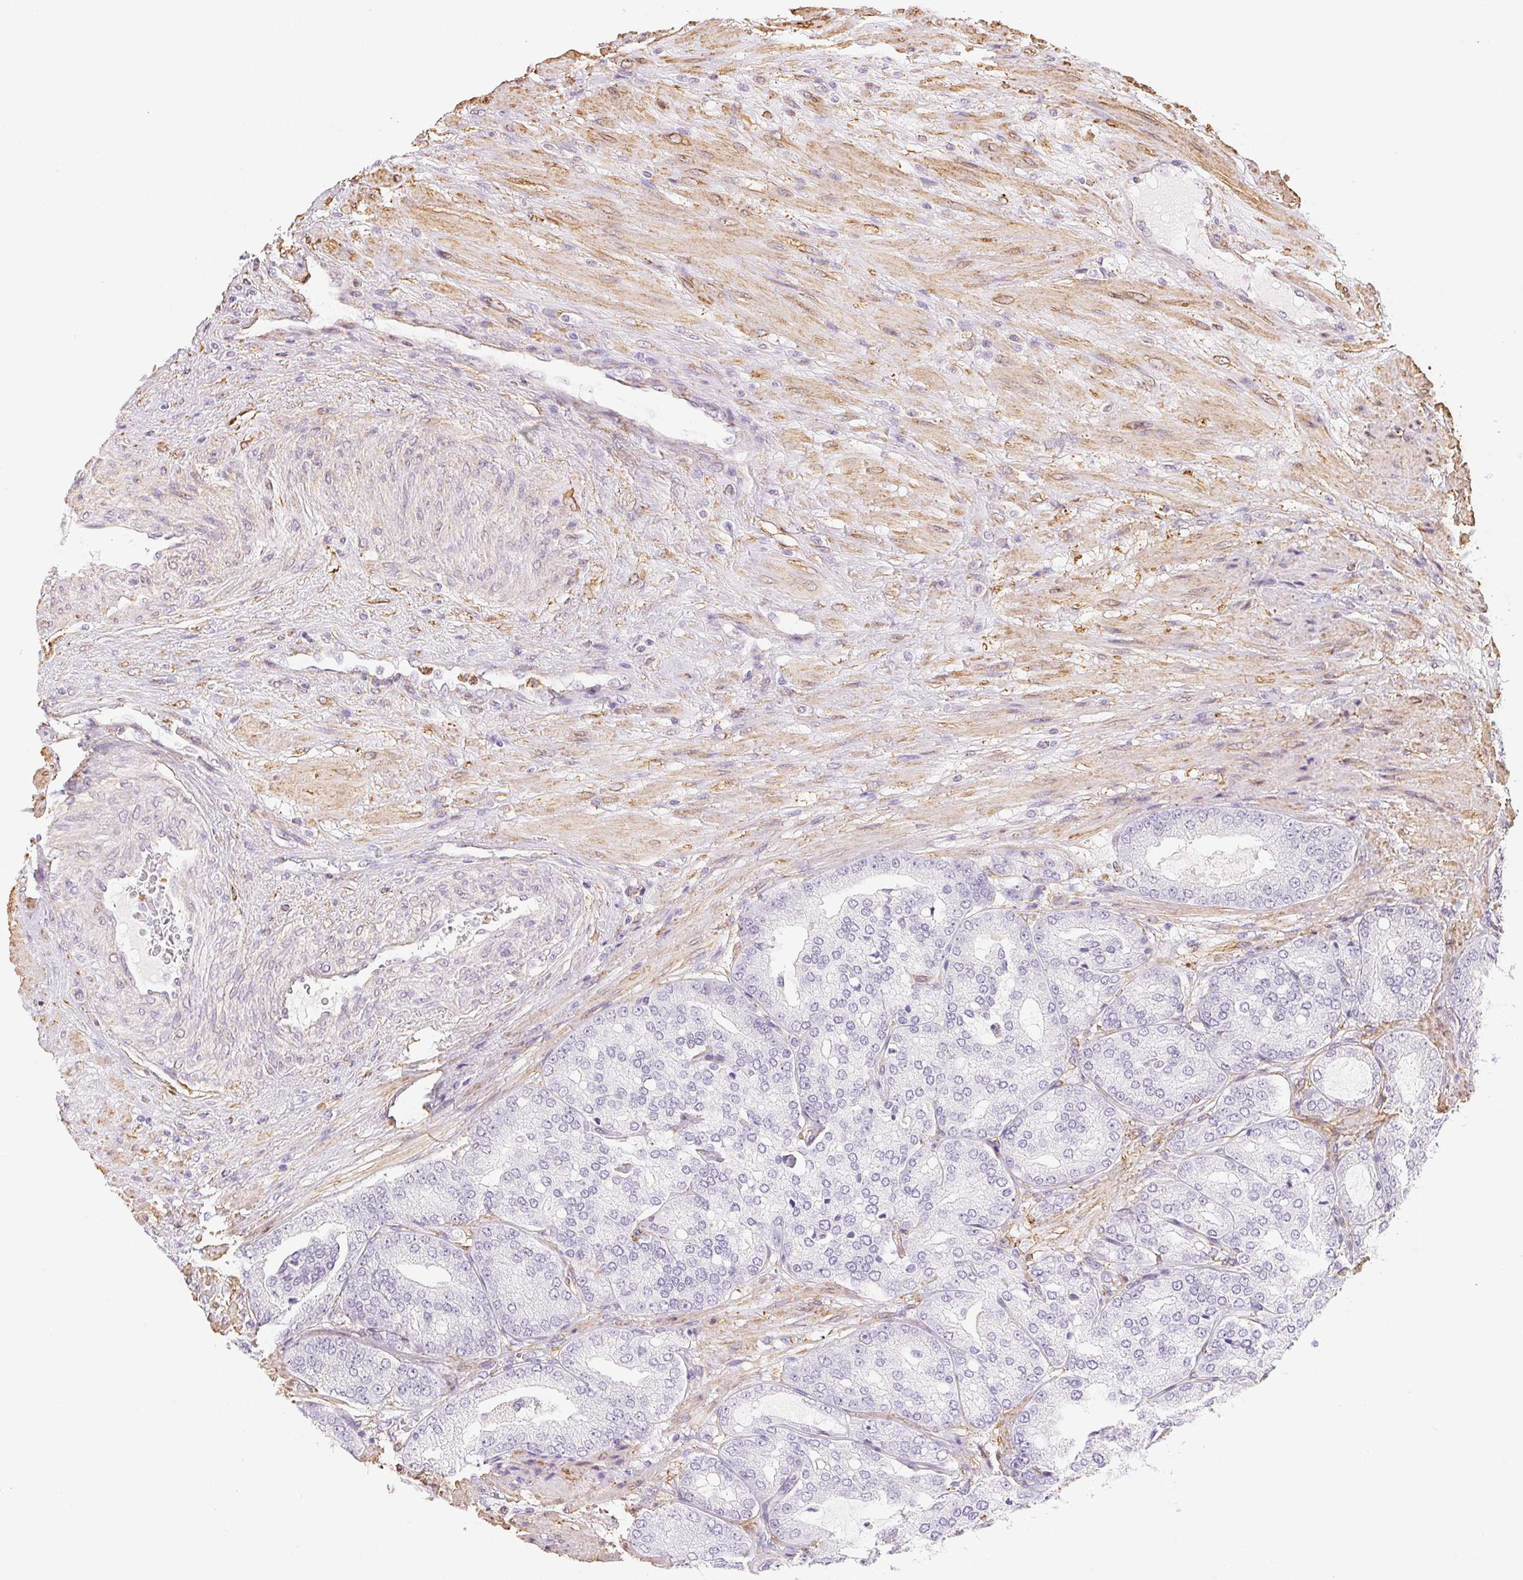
{"staining": {"intensity": "negative", "quantity": "none", "location": "none"}, "tissue": "prostate cancer", "cell_type": "Tumor cells", "image_type": "cancer", "snomed": [{"axis": "morphology", "description": "Adenocarcinoma, High grade"}, {"axis": "topography", "description": "Prostate"}], "caption": "DAB (3,3'-diaminobenzidine) immunohistochemical staining of prostate cancer reveals no significant positivity in tumor cells.", "gene": "RSBN1", "patient": {"sex": "male", "age": 71}}